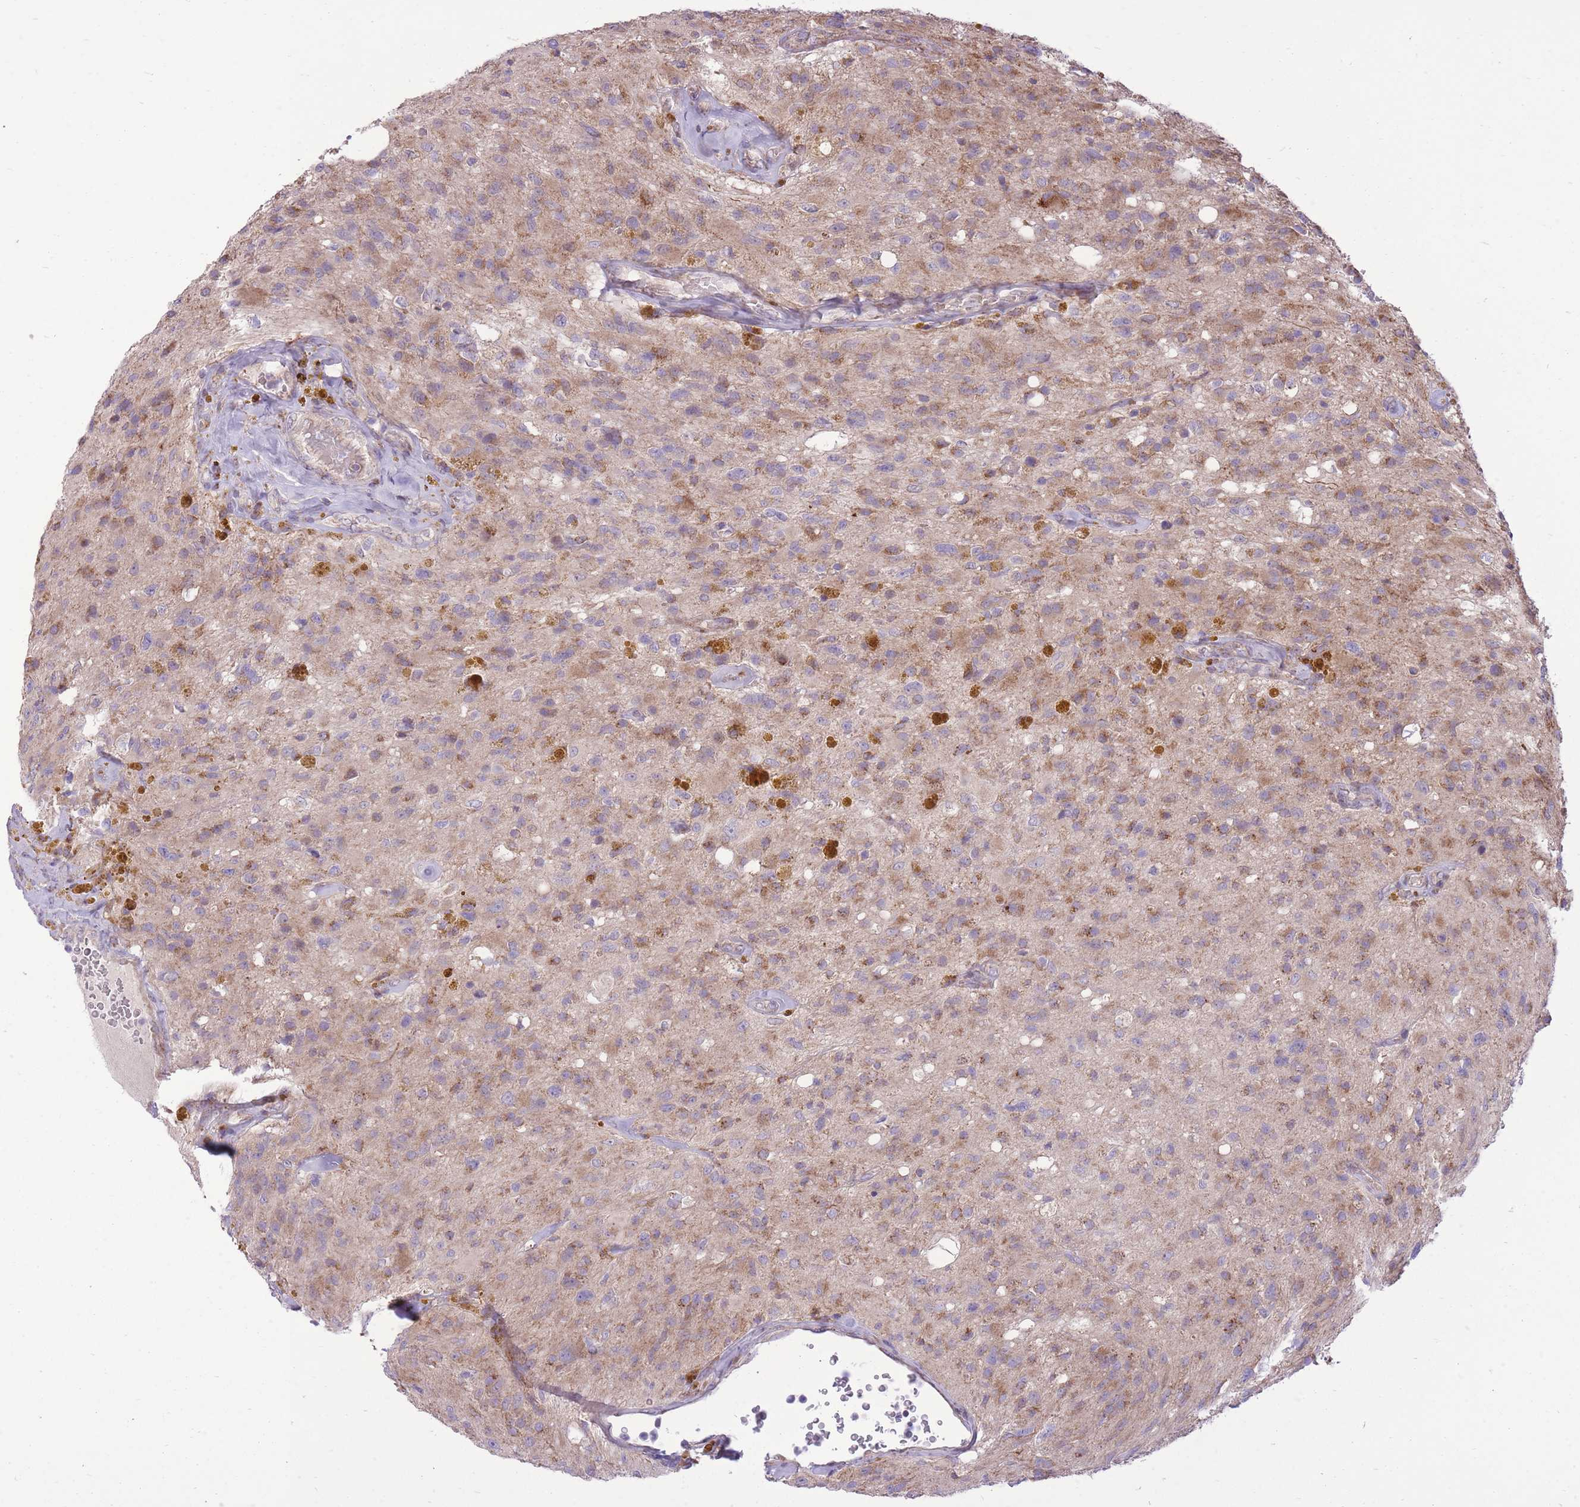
{"staining": {"intensity": "moderate", "quantity": "<25%", "location": "cytoplasmic/membranous"}, "tissue": "glioma", "cell_type": "Tumor cells", "image_type": "cancer", "snomed": [{"axis": "morphology", "description": "Glioma, malignant, High grade"}, {"axis": "topography", "description": "Brain"}], "caption": "This photomicrograph exhibits immunohistochemistry staining of glioma, with low moderate cytoplasmic/membranous staining in approximately <25% of tumor cells.", "gene": "SLC4A4", "patient": {"sex": "male", "age": 69}}